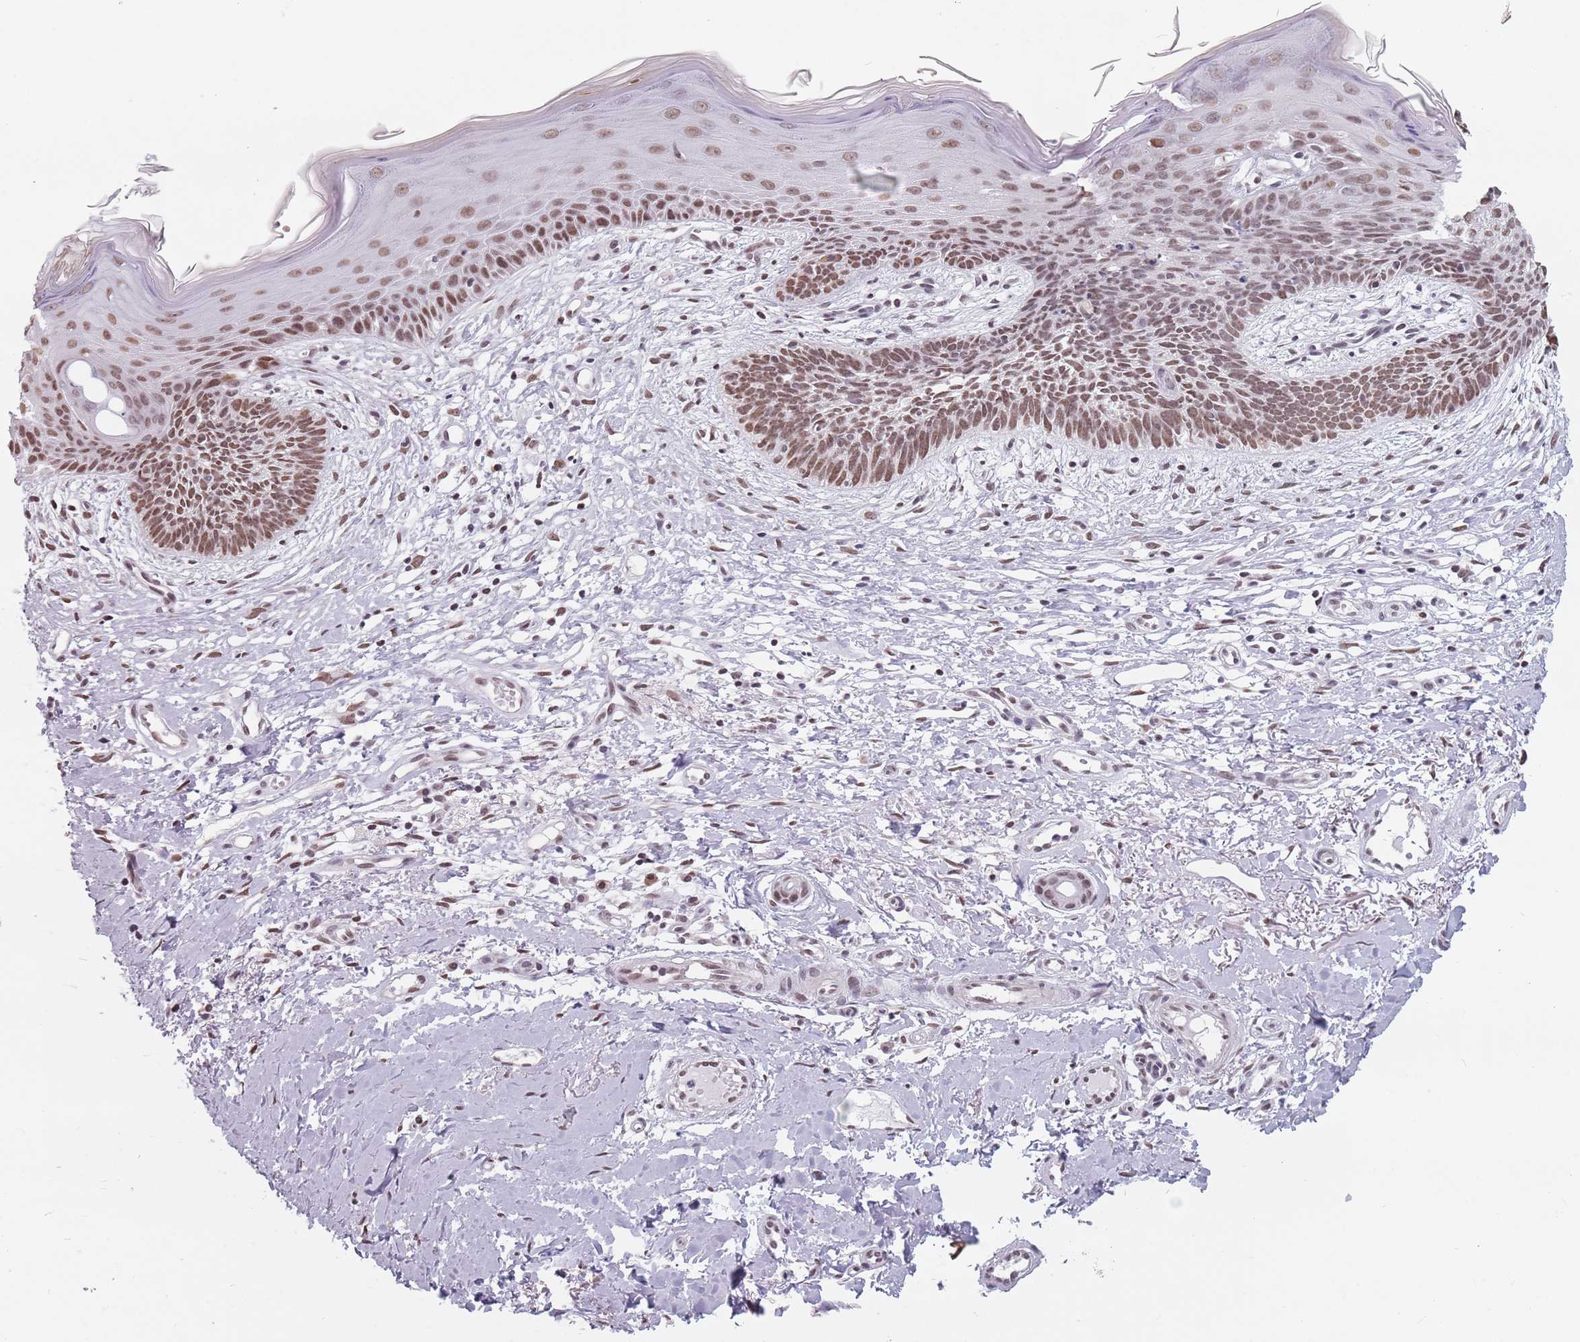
{"staining": {"intensity": "moderate", "quantity": ">75%", "location": "nuclear"}, "tissue": "skin cancer", "cell_type": "Tumor cells", "image_type": "cancer", "snomed": [{"axis": "morphology", "description": "Basal cell carcinoma"}, {"axis": "topography", "description": "Skin"}], "caption": "Basal cell carcinoma (skin) stained for a protein (brown) displays moderate nuclear positive expression in approximately >75% of tumor cells.", "gene": "PTCHD1", "patient": {"sex": "male", "age": 78}}